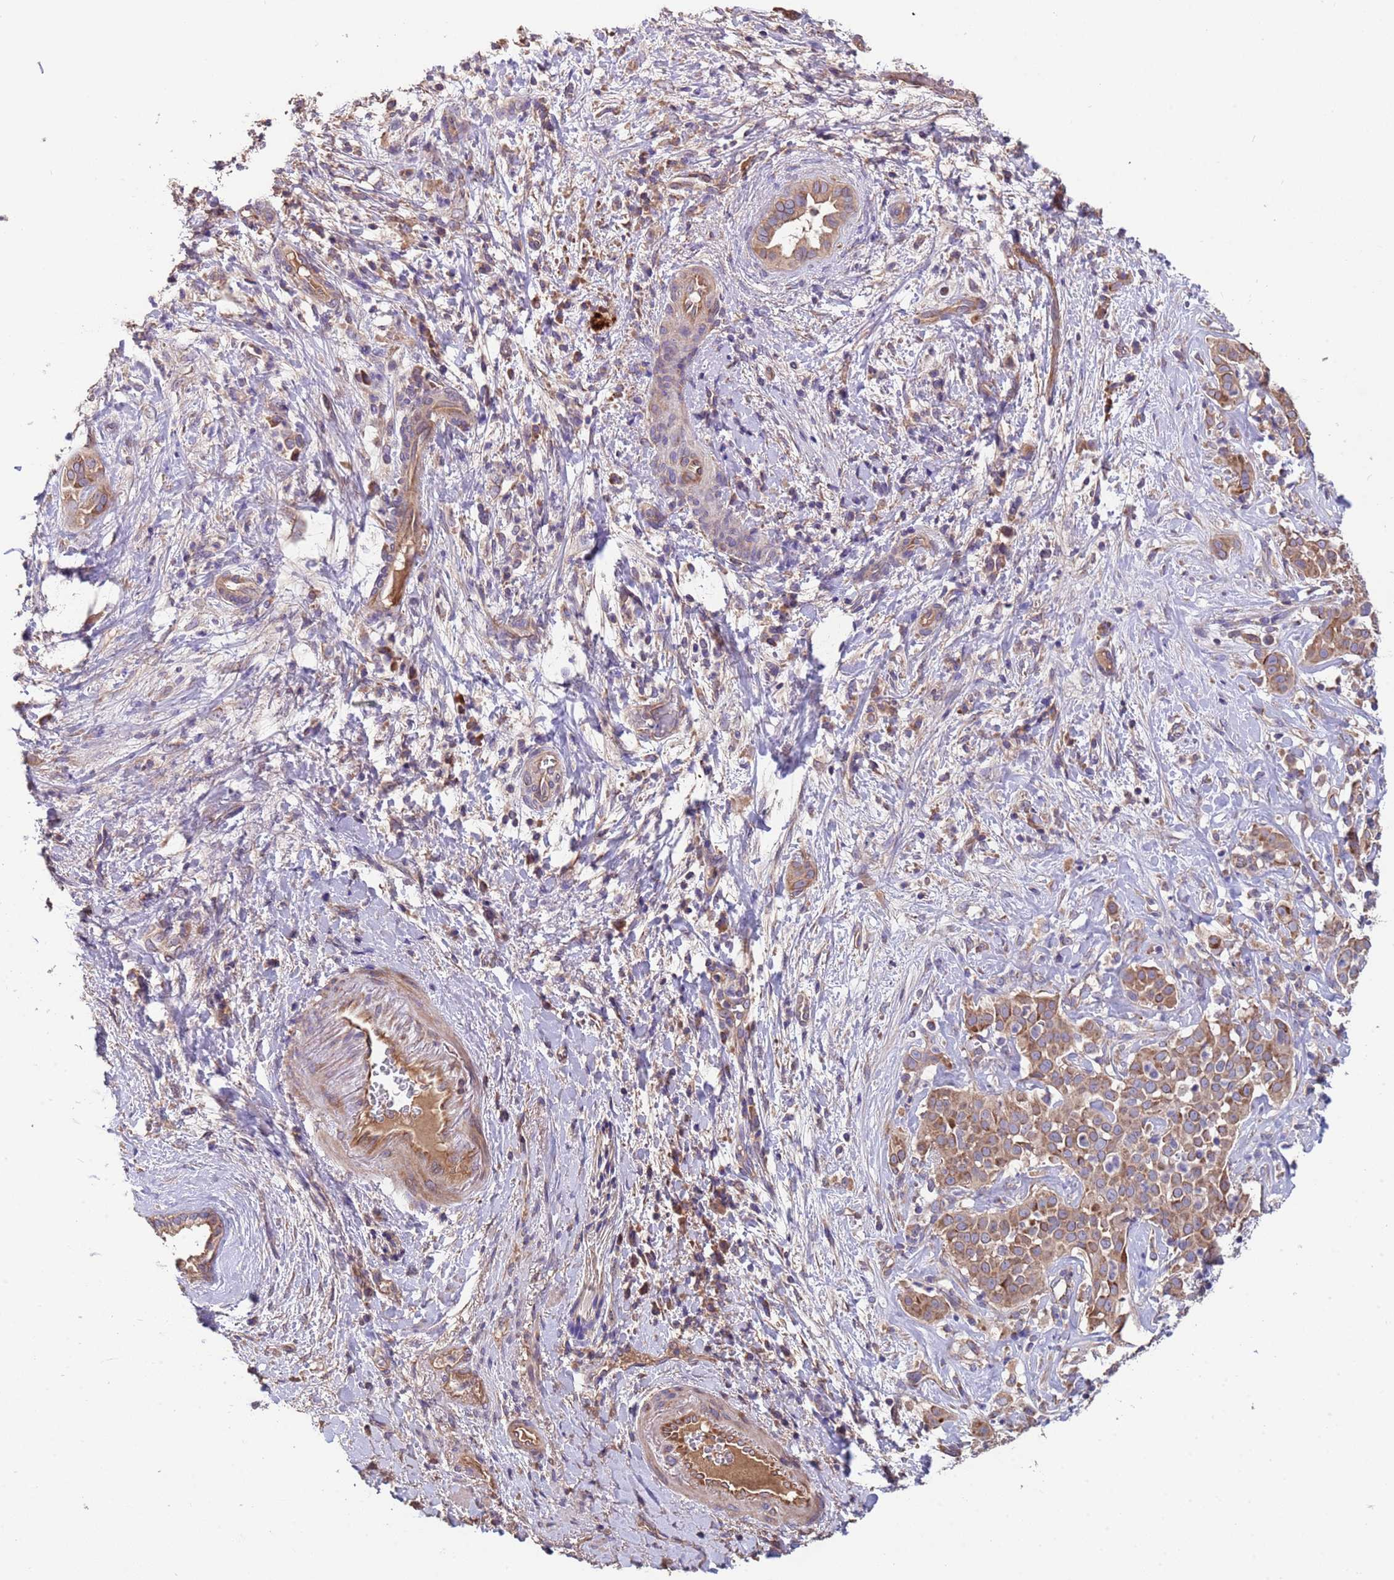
{"staining": {"intensity": "moderate", "quantity": ">75%", "location": "cytoplasmic/membranous"}, "tissue": "liver cancer", "cell_type": "Tumor cells", "image_type": "cancer", "snomed": [{"axis": "morphology", "description": "Cholangiocarcinoma"}, {"axis": "topography", "description": "Liver"}], "caption": "A brown stain highlights moderate cytoplasmic/membranous staining of a protein in human liver cancer tumor cells.", "gene": "EEF1AKMT1", "patient": {"sex": "male", "age": 67}}